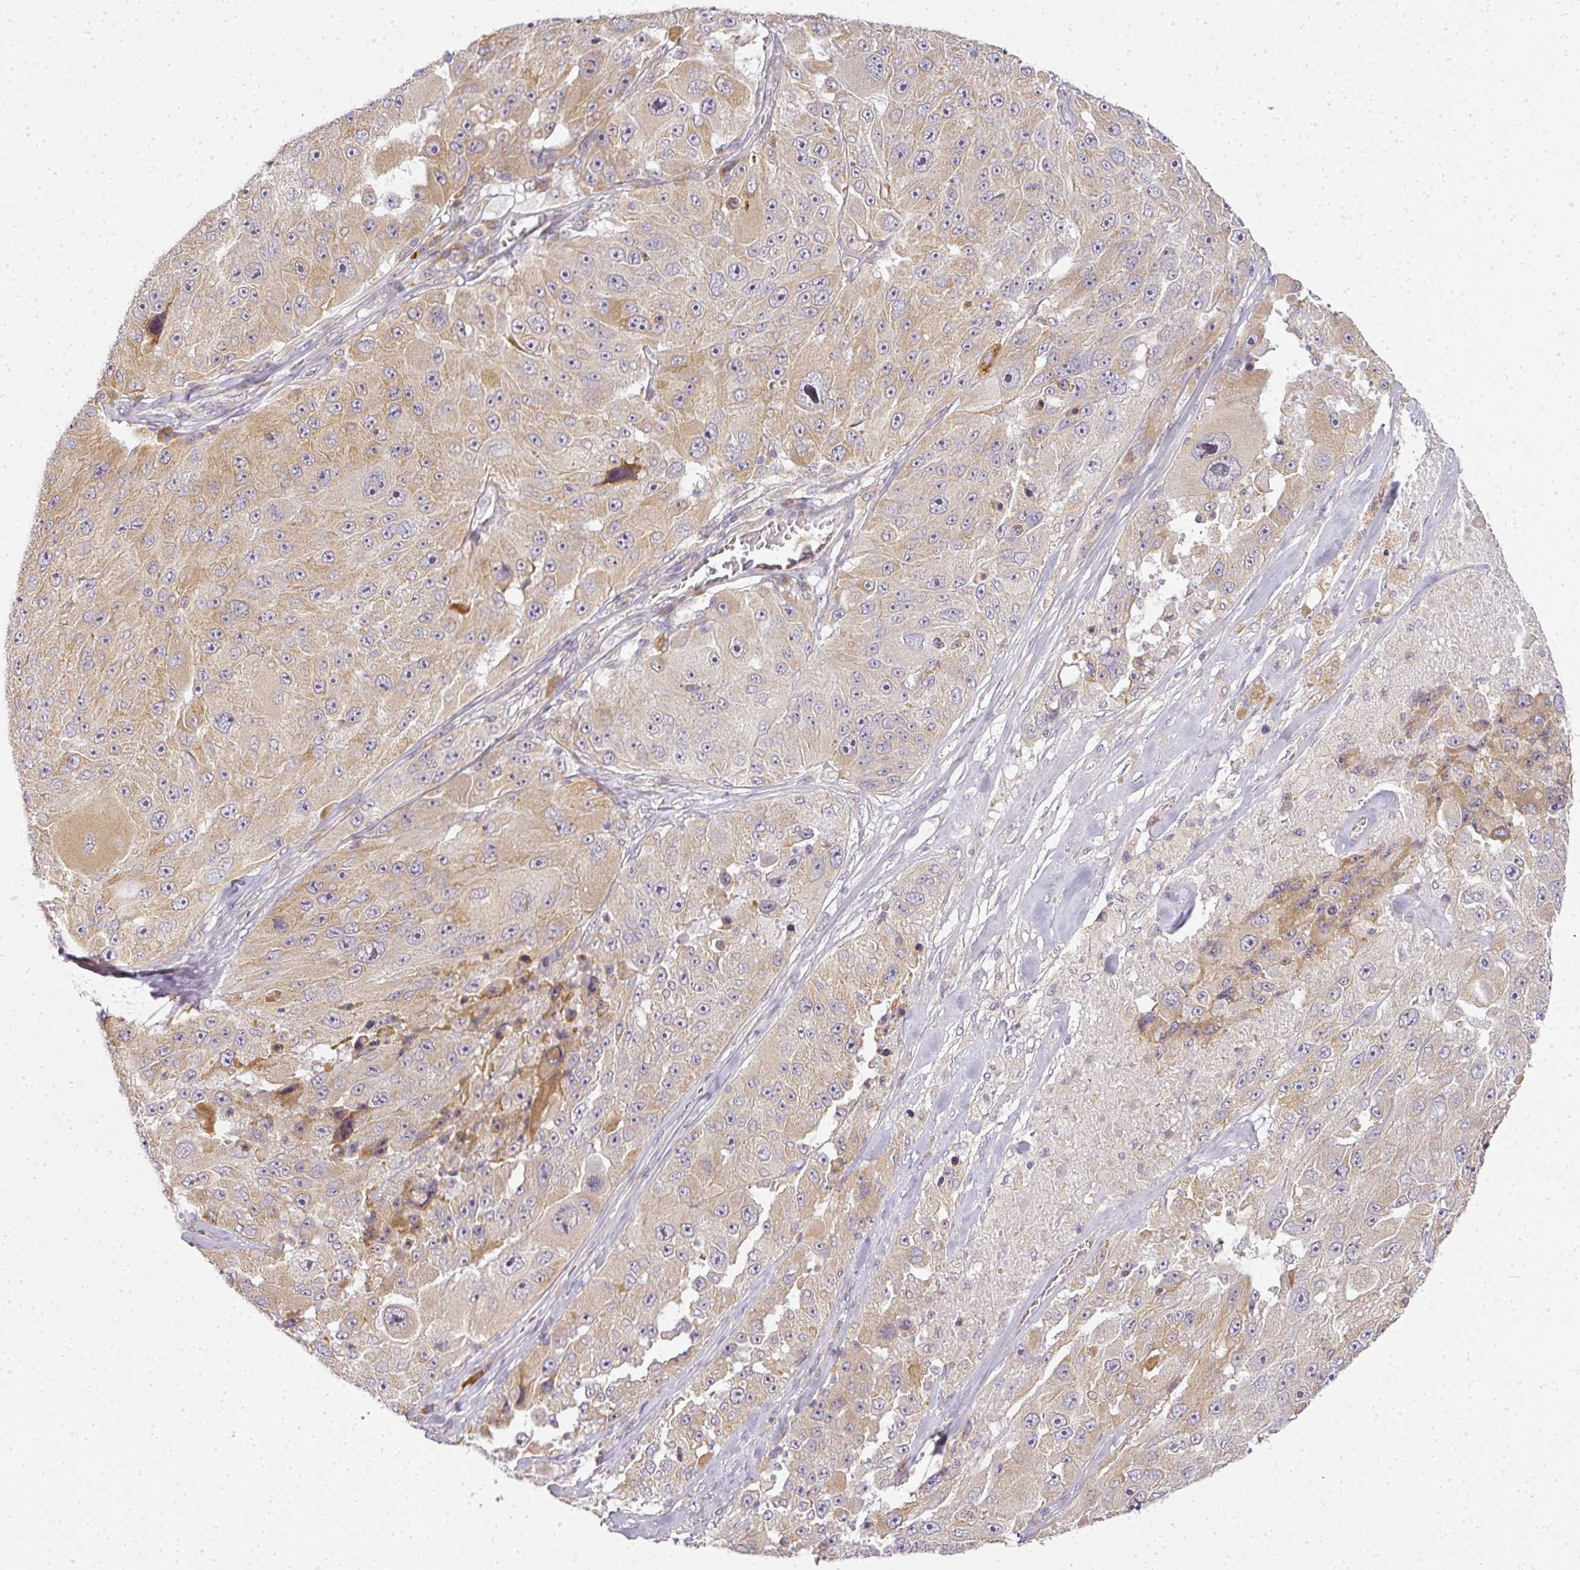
{"staining": {"intensity": "weak", "quantity": ">75%", "location": "cytoplasmic/membranous"}, "tissue": "melanoma", "cell_type": "Tumor cells", "image_type": "cancer", "snomed": [{"axis": "morphology", "description": "Malignant melanoma, Metastatic site"}, {"axis": "topography", "description": "Lymph node"}], "caption": "High-power microscopy captured an IHC image of melanoma, revealing weak cytoplasmic/membranous expression in approximately >75% of tumor cells. (DAB = brown stain, brightfield microscopy at high magnification).", "gene": "MED19", "patient": {"sex": "male", "age": 62}}